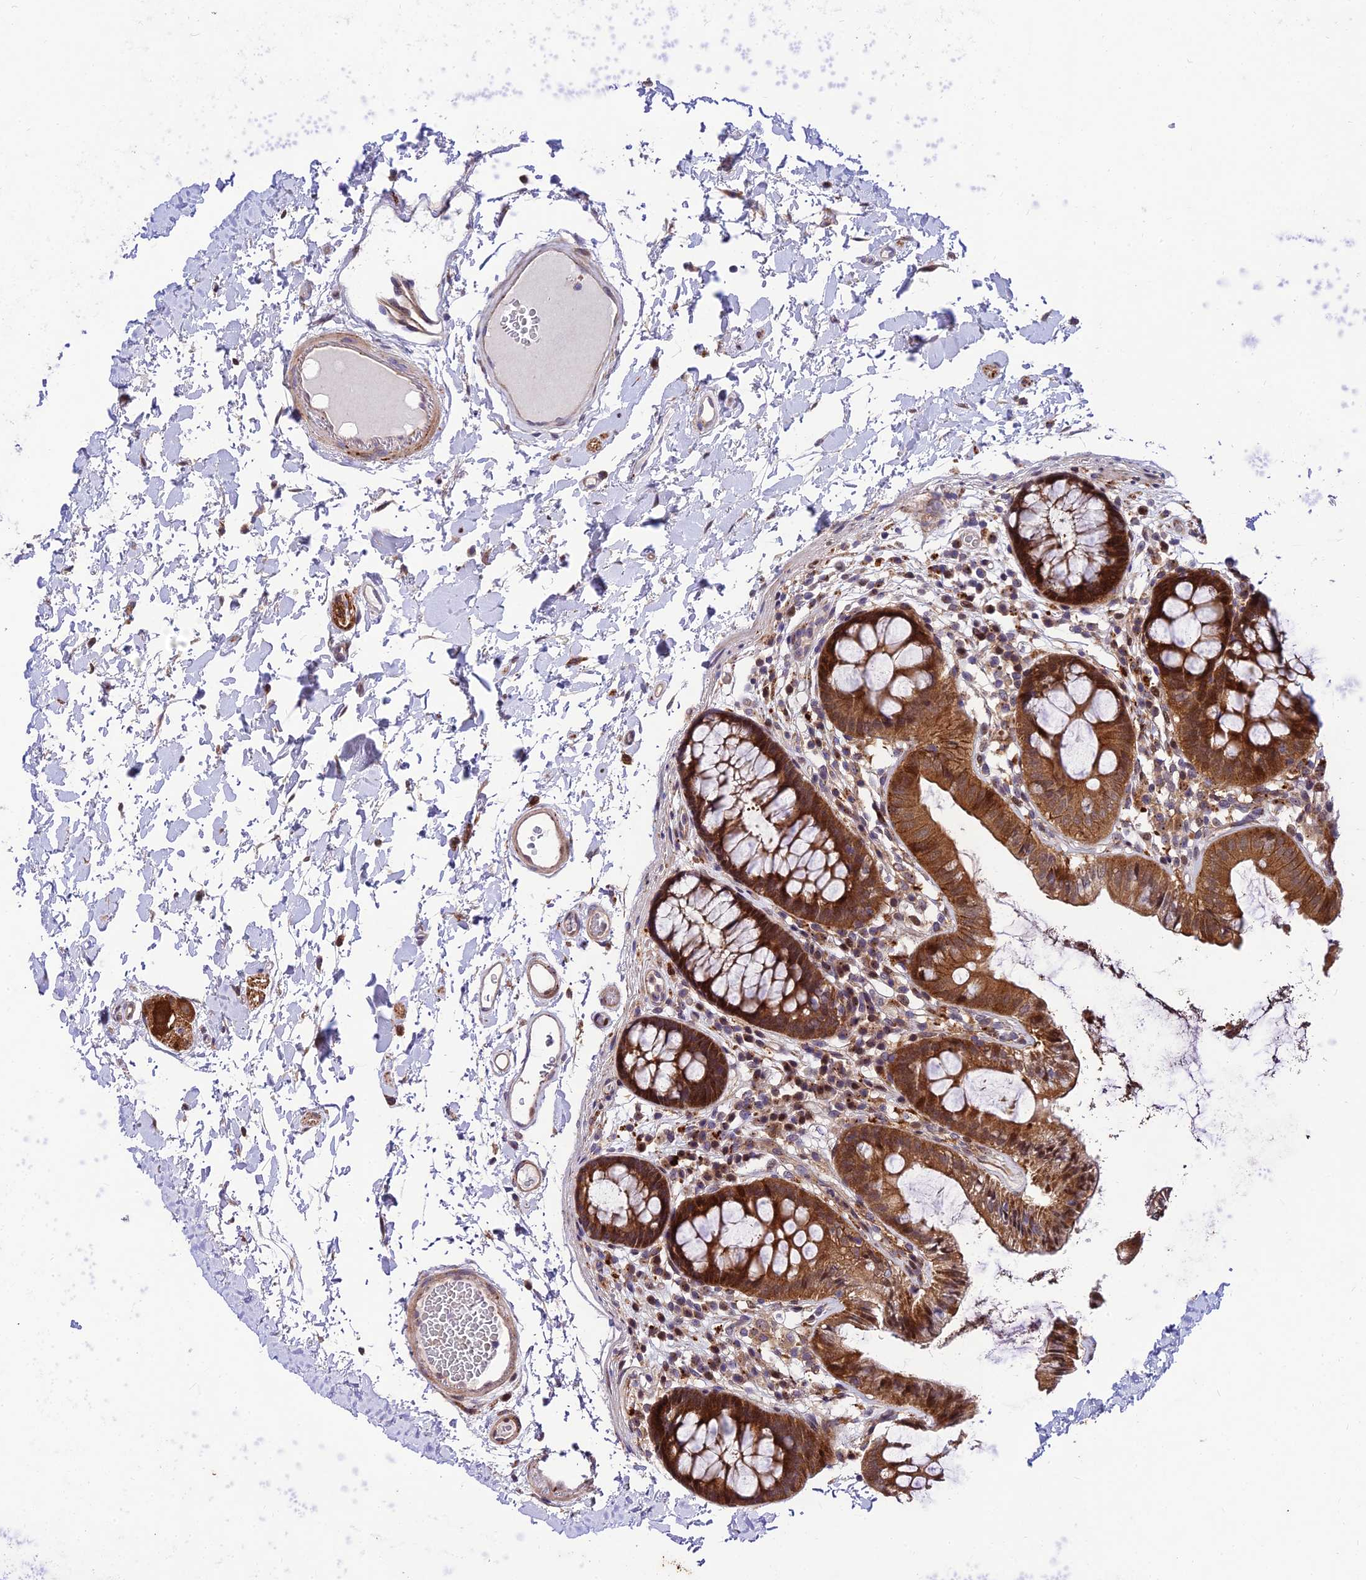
{"staining": {"intensity": "moderate", "quantity": "25%-75%", "location": "cytoplasmic/membranous"}, "tissue": "colon", "cell_type": "Endothelial cells", "image_type": "normal", "snomed": [{"axis": "morphology", "description": "Normal tissue, NOS"}, {"axis": "topography", "description": "Colon"}], "caption": "Endothelial cells display moderate cytoplasmic/membranous positivity in approximately 25%-75% of cells in benign colon. (Stains: DAB in brown, nuclei in blue, Microscopy: brightfield microscopy at high magnification).", "gene": "MKKS", "patient": {"sex": "male", "age": 84}}